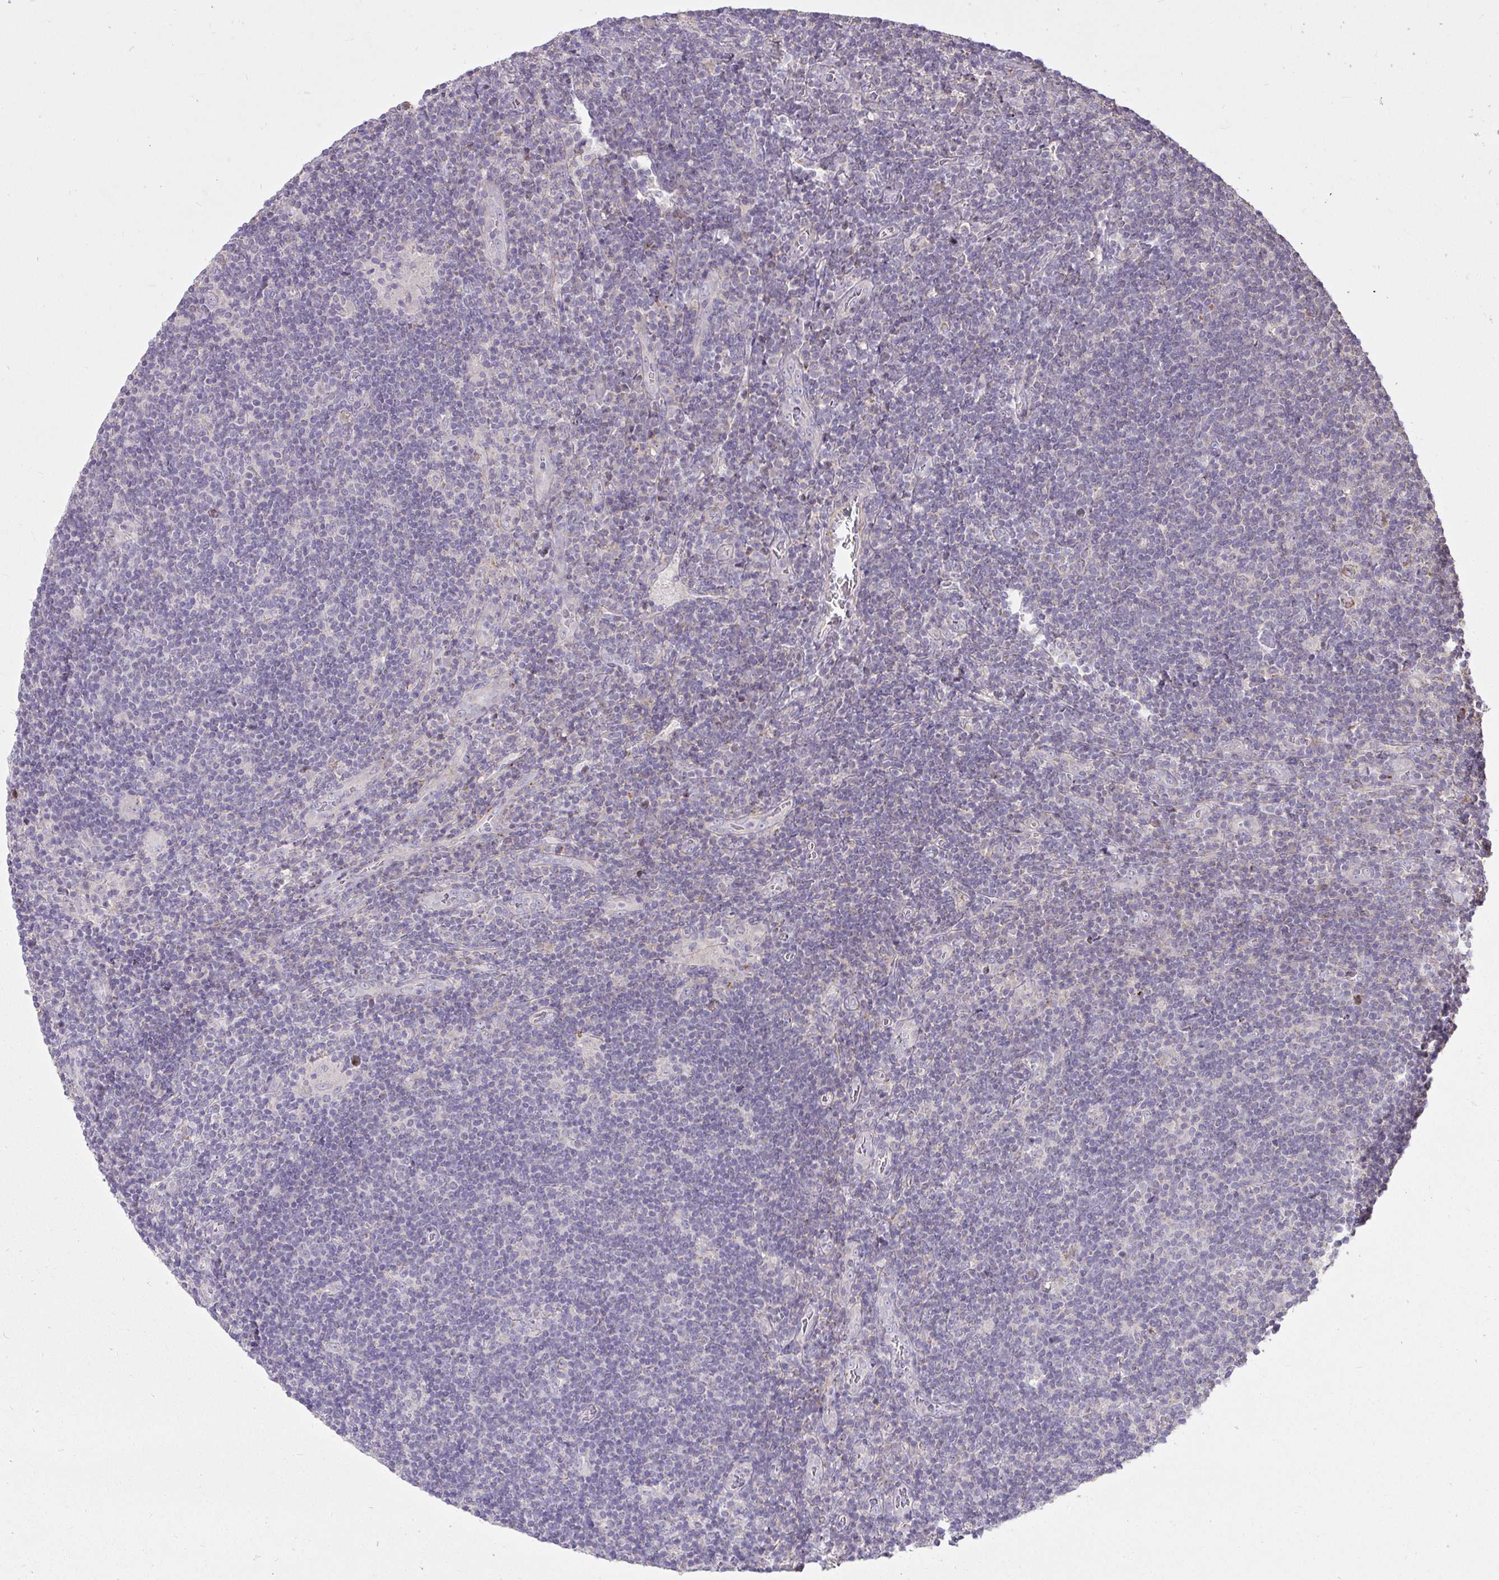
{"staining": {"intensity": "negative", "quantity": "none", "location": "none"}, "tissue": "lymphoma", "cell_type": "Tumor cells", "image_type": "cancer", "snomed": [{"axis": "morphology", "description": "Hodgkin's disease, NOS"}, {"axis": "topography", "description": "Lymph node"}], "caption": "High magnification brightfield microscopy of Hodgkin's disease stained with DAB (brown) and counterstained with hematoxylin (blue): tumor cells show no significant staining.", "gene": "STRIP1", "patient": {"sex": "male", "age": 40}}